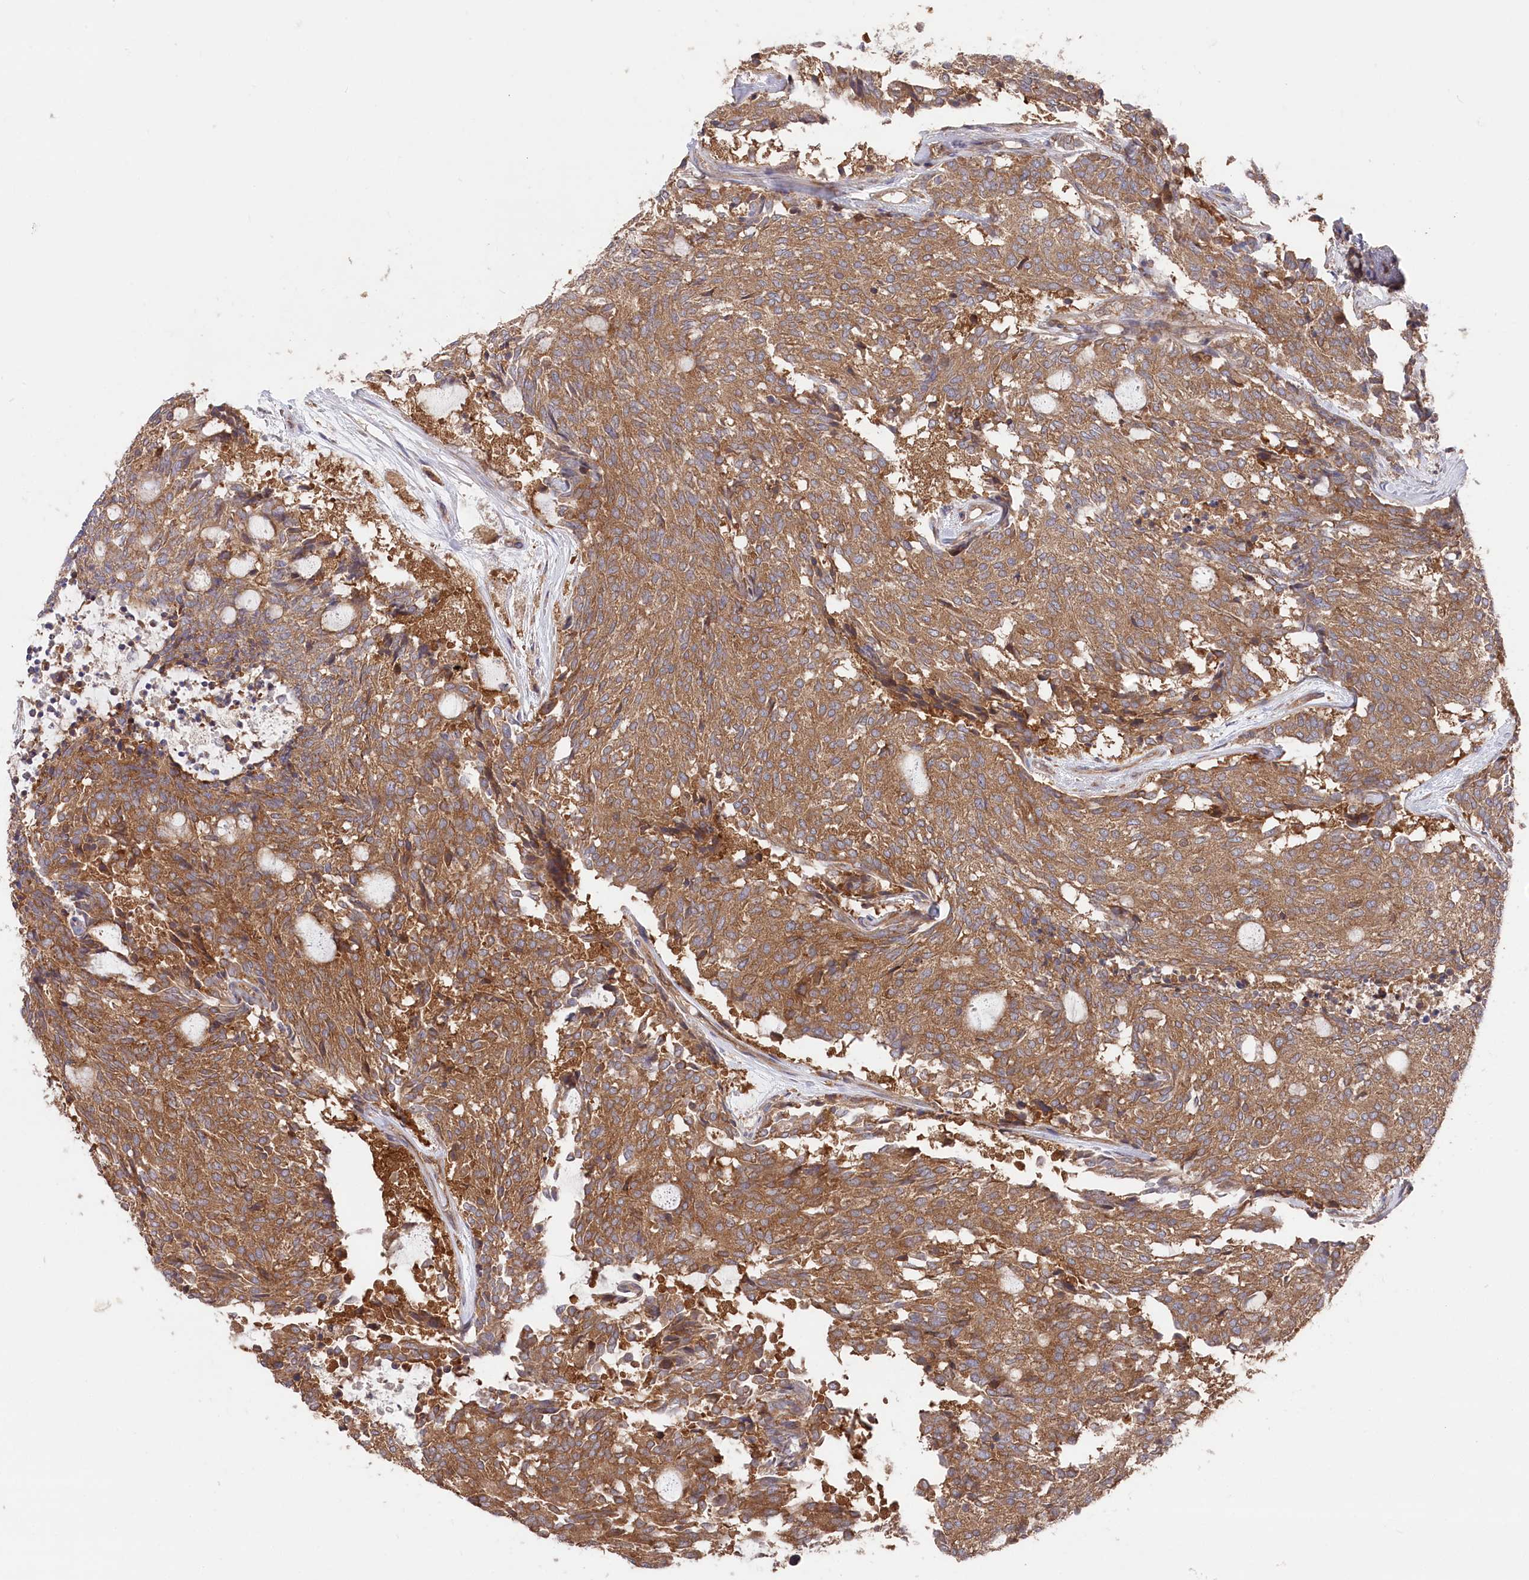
{"staining": {"intensity": "moderate", "quantity": ">75%", "location": "cytoplasmic/membranous"}, "tissue": "carcinoid", "cell_type": "Tumor cells", "image_type": "cancer", "snomed": [{"axis": "morphology", "description": "Carcinoid, malignant, NOS"}, {"axis": "topography", "description": "Pancreas"}], "caption": "Human malignant carcinoid stained with a brown dye shows moderate cytoplasmic/membranous positive expression in approximately >75% of tumor cells.", "gene": "PPP1R21", "patient": {"sex": "female", "age": 54}}